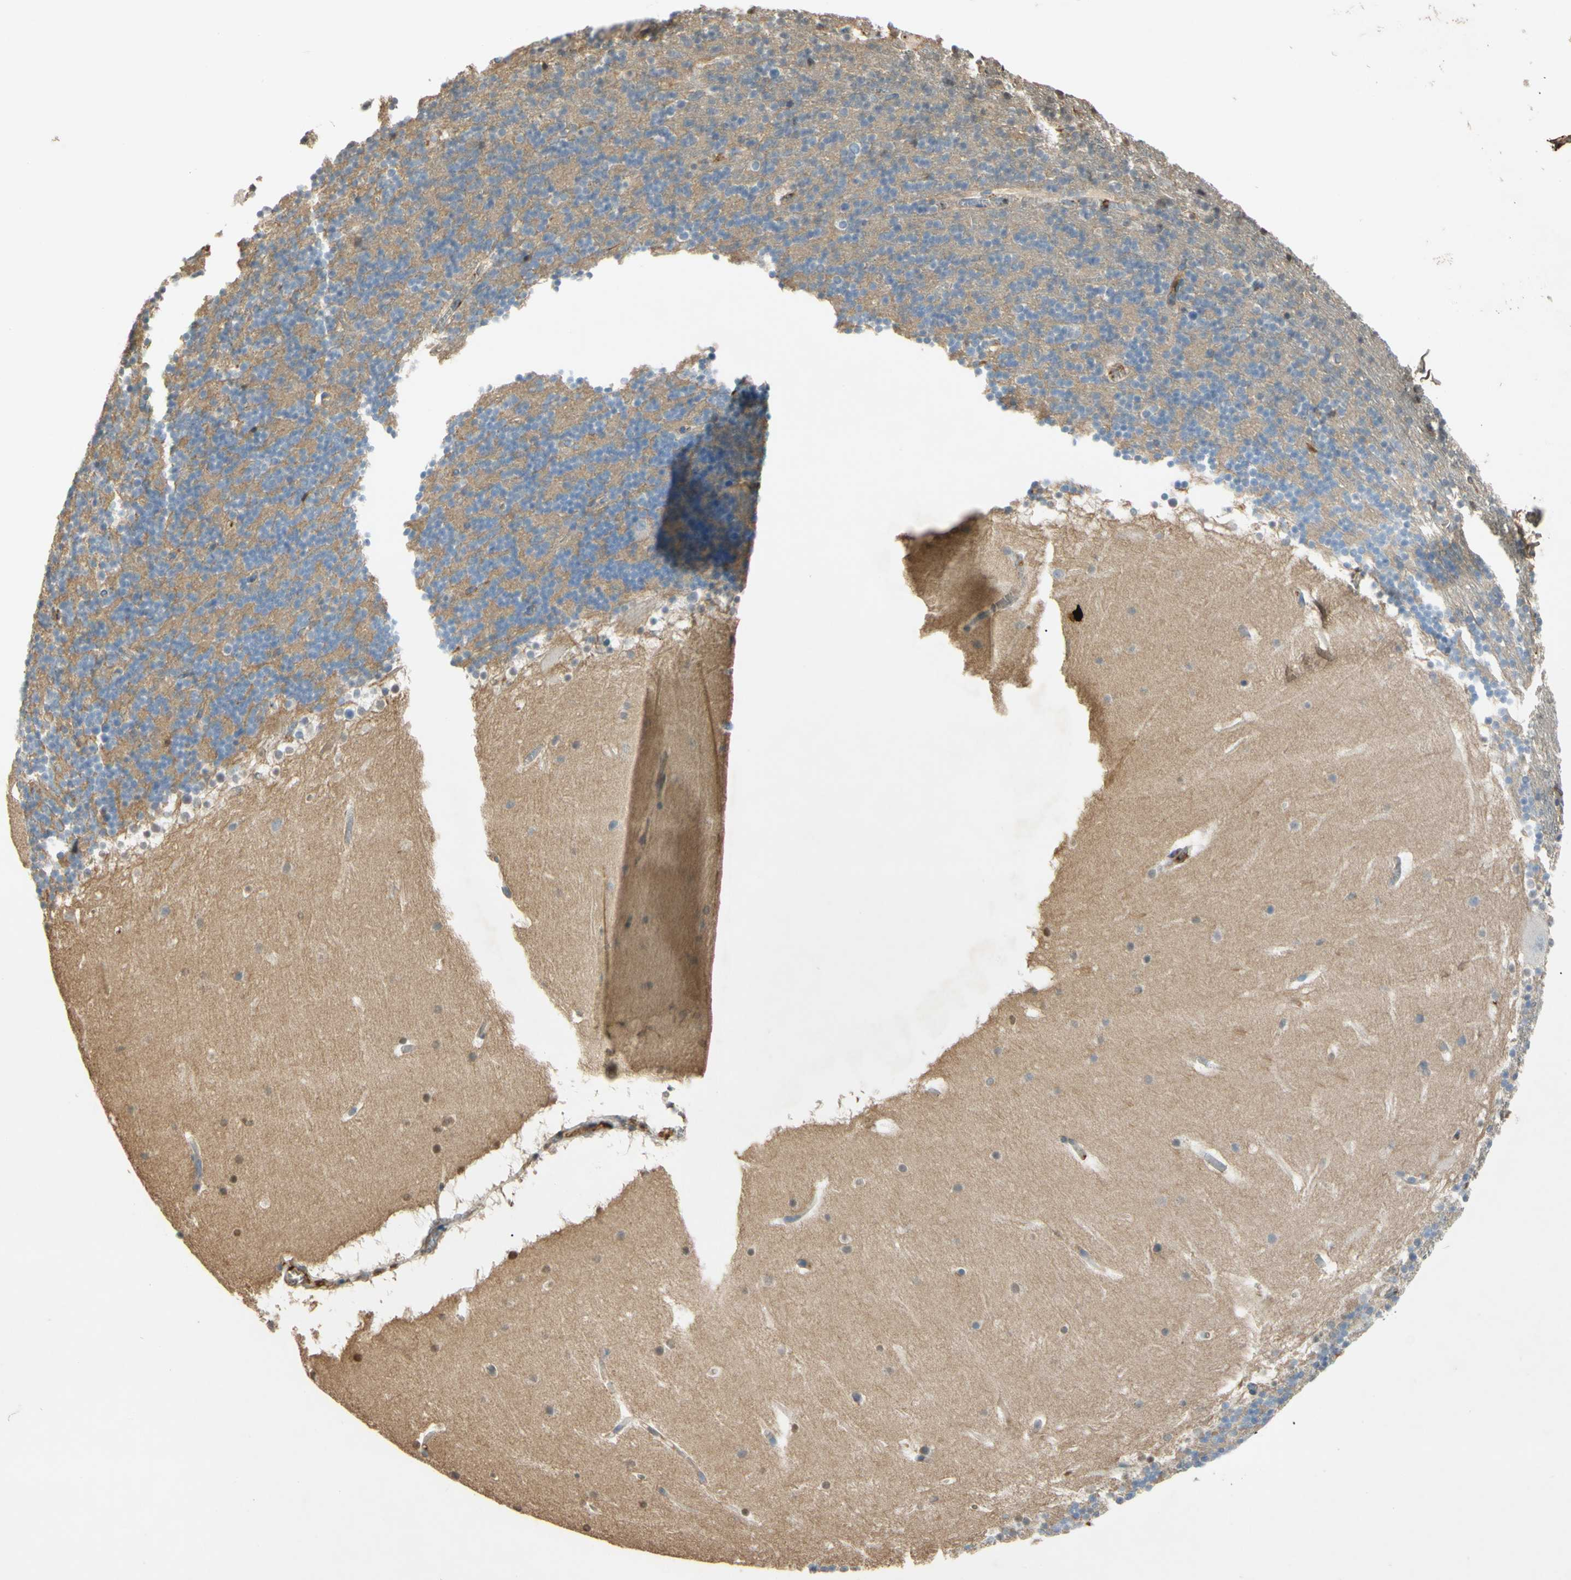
{"staining": {"intensity": "negative", "quantity": "none", "location": "none"}, "tissue": "cerebellum", "cell_type": "Cells in granular layer", "image_type": "normal", "snomed": [{"axis": "morphology", "description": "Normal tissue, NOS"}, {"axis": "topography", "description": "Cerebellum"}], "caption": "Benign cerebellum was stained to show a protein in brown. There is no significant staining in cells in granular layer. (DAB IHC visualized using brightfield microscopy, high magnification).", "gene": "TIMP2", "patient": {"sex": "male", "age": 45}}